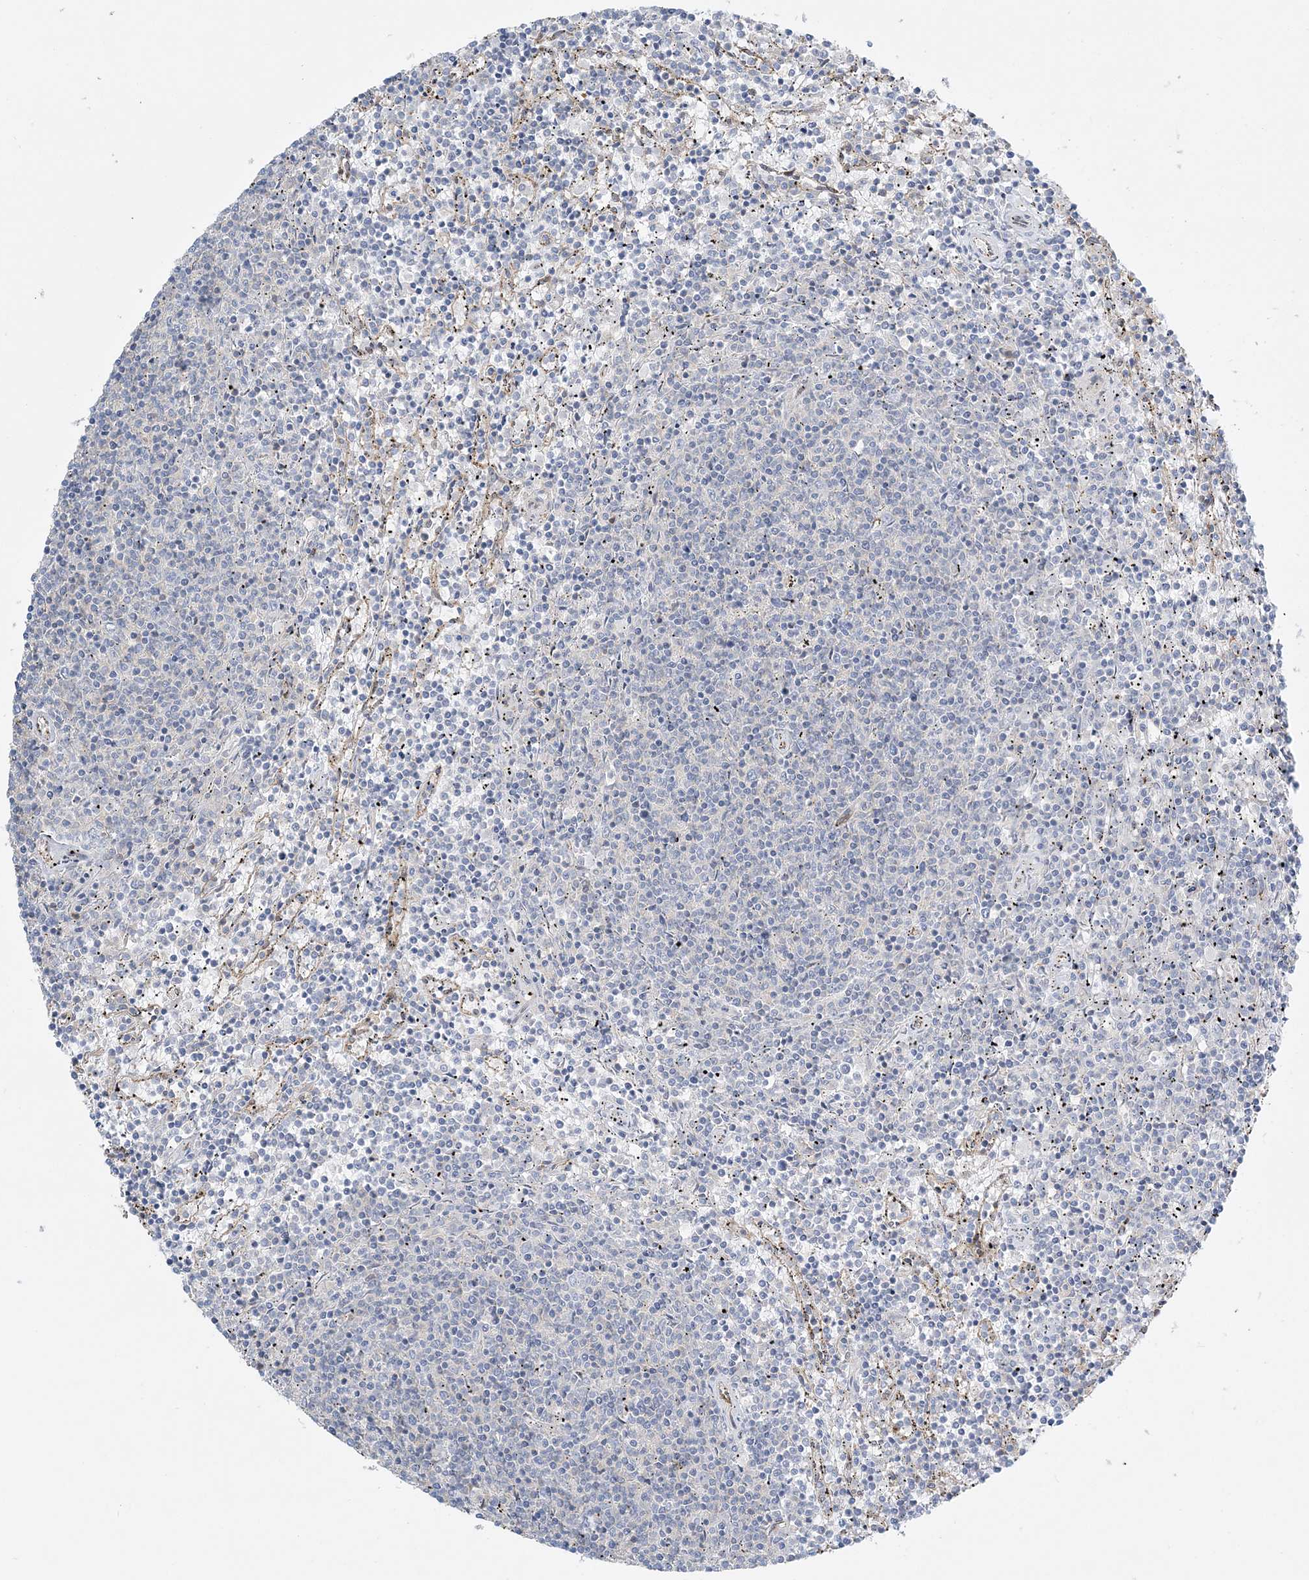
{"staining": {"intensity": "negative", "quantity": "none", "location": "none"}, "tissue": "lymphoma", "cell_type": "Tumor cells", "image_type": "cancer", "snomed": [{"axis": "morphology", "description": "Malignant lymphoma, non-Hodgkin's type, Low grade"}, {"axis": "topography", "description": "Spleen"}], "caption": "Immunohistochemical staining of low-grade malignant lymphoma, non-Hodgkin's type demonstrates no significant expression in tumor cells. (DAB (3,3'-diaminobenzidine) IHC, high magnification).", "gene": "INPP1", "patient": {"sex": "female", "age": 50}}